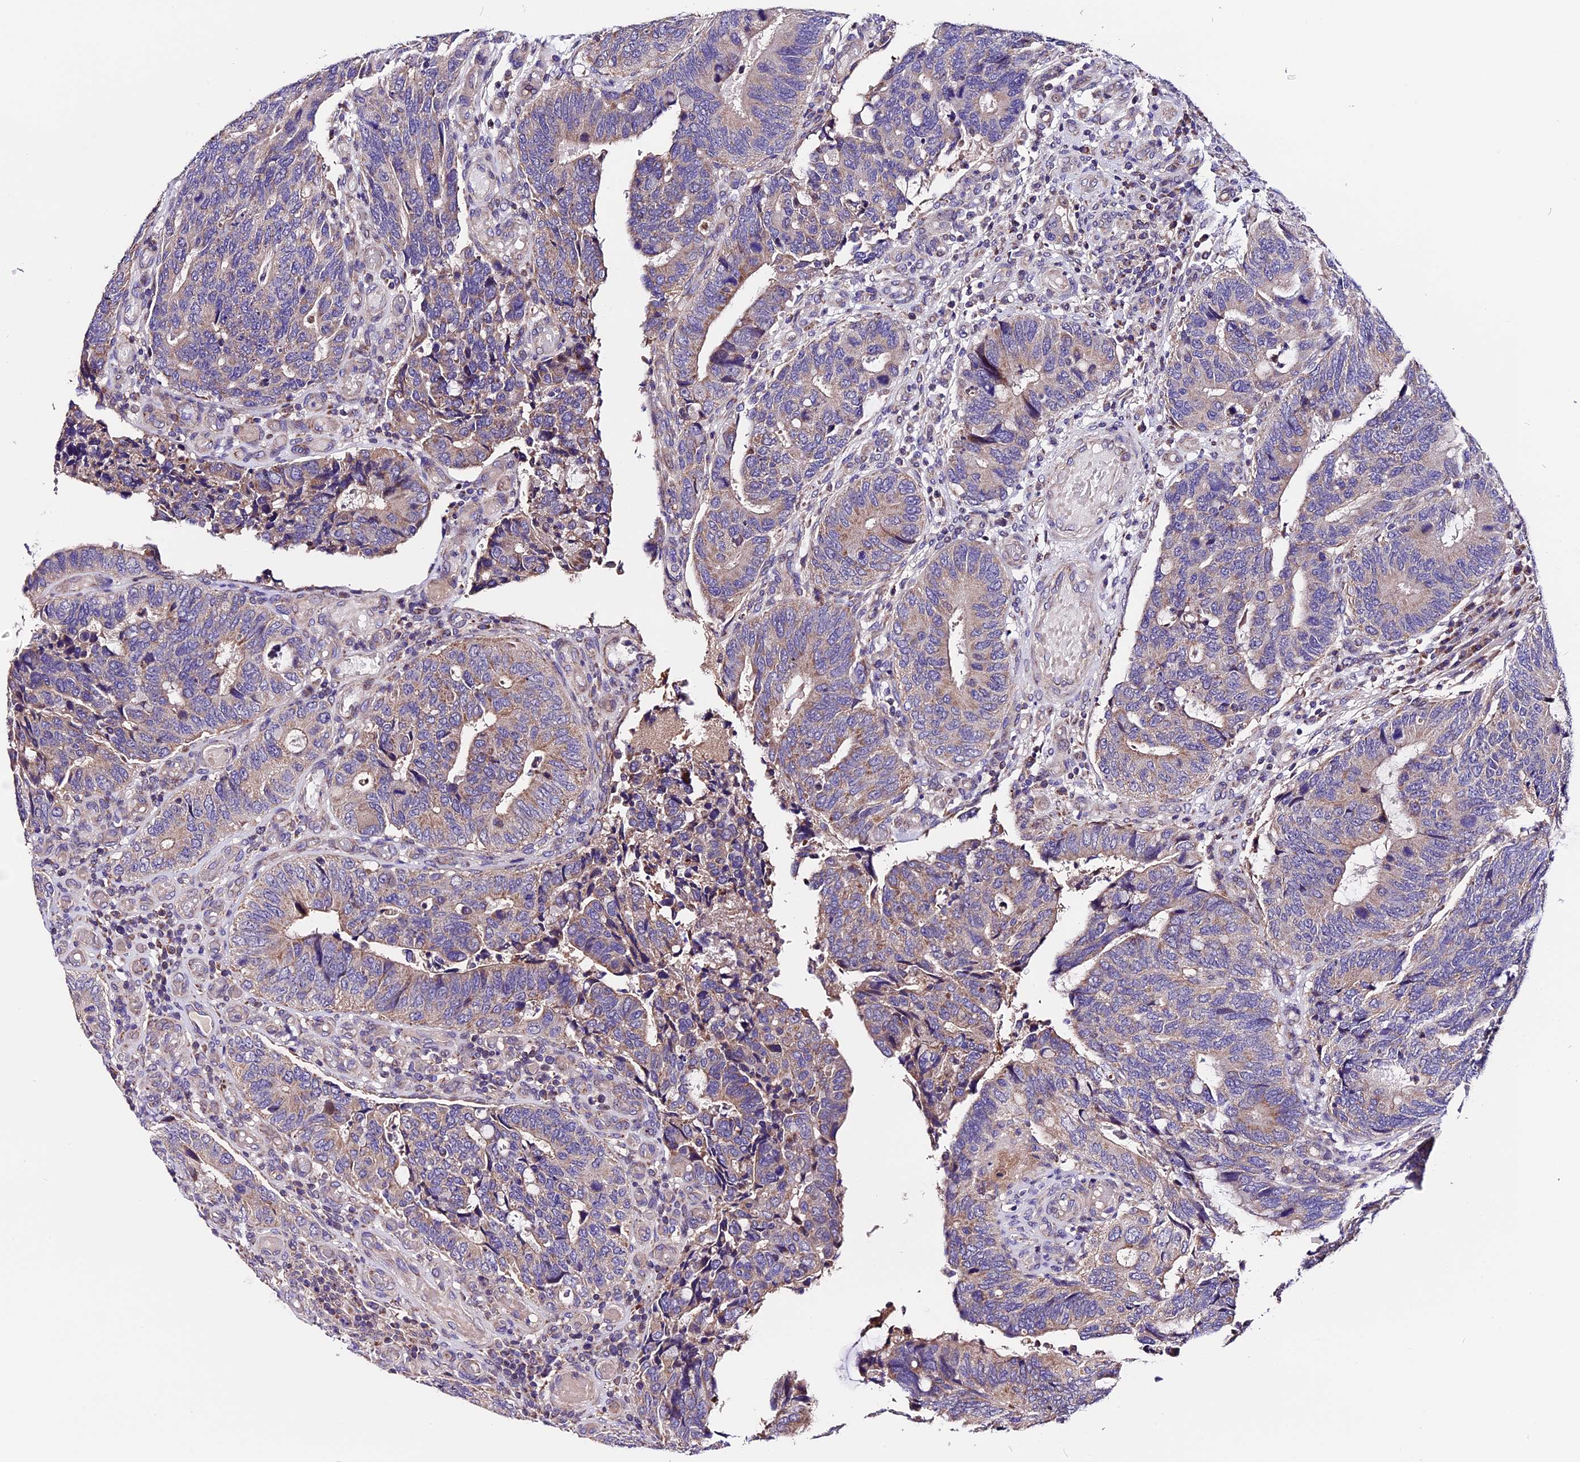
{"staining": {"intensity": "weak", "quantity": "25%-75%", "location": "cytoplasmic/membranous"}, "tissue": "colorectal cancer", "cell_type": "Tumor cells", "image_type": "cancer", "snomed": [{"axis": "morphology", "description": "Adenocarcinoma, NOS"}, {"axis": "topography", "description": "Colon"}], "caption": "Immunohistochemistry photomicrograph of neoplastic tissue: human adenocarcinoma (colorectal) stained using immunohistochemistry (IHC) demonstrates low levels of weak protein expression localized specifically in the cytoplasmic/membranous of tumor cells, appearing as a cytoplasmic/membranous brown color.", "gene": "DDX28", "patient": {"sex": "male", "age": 87}}